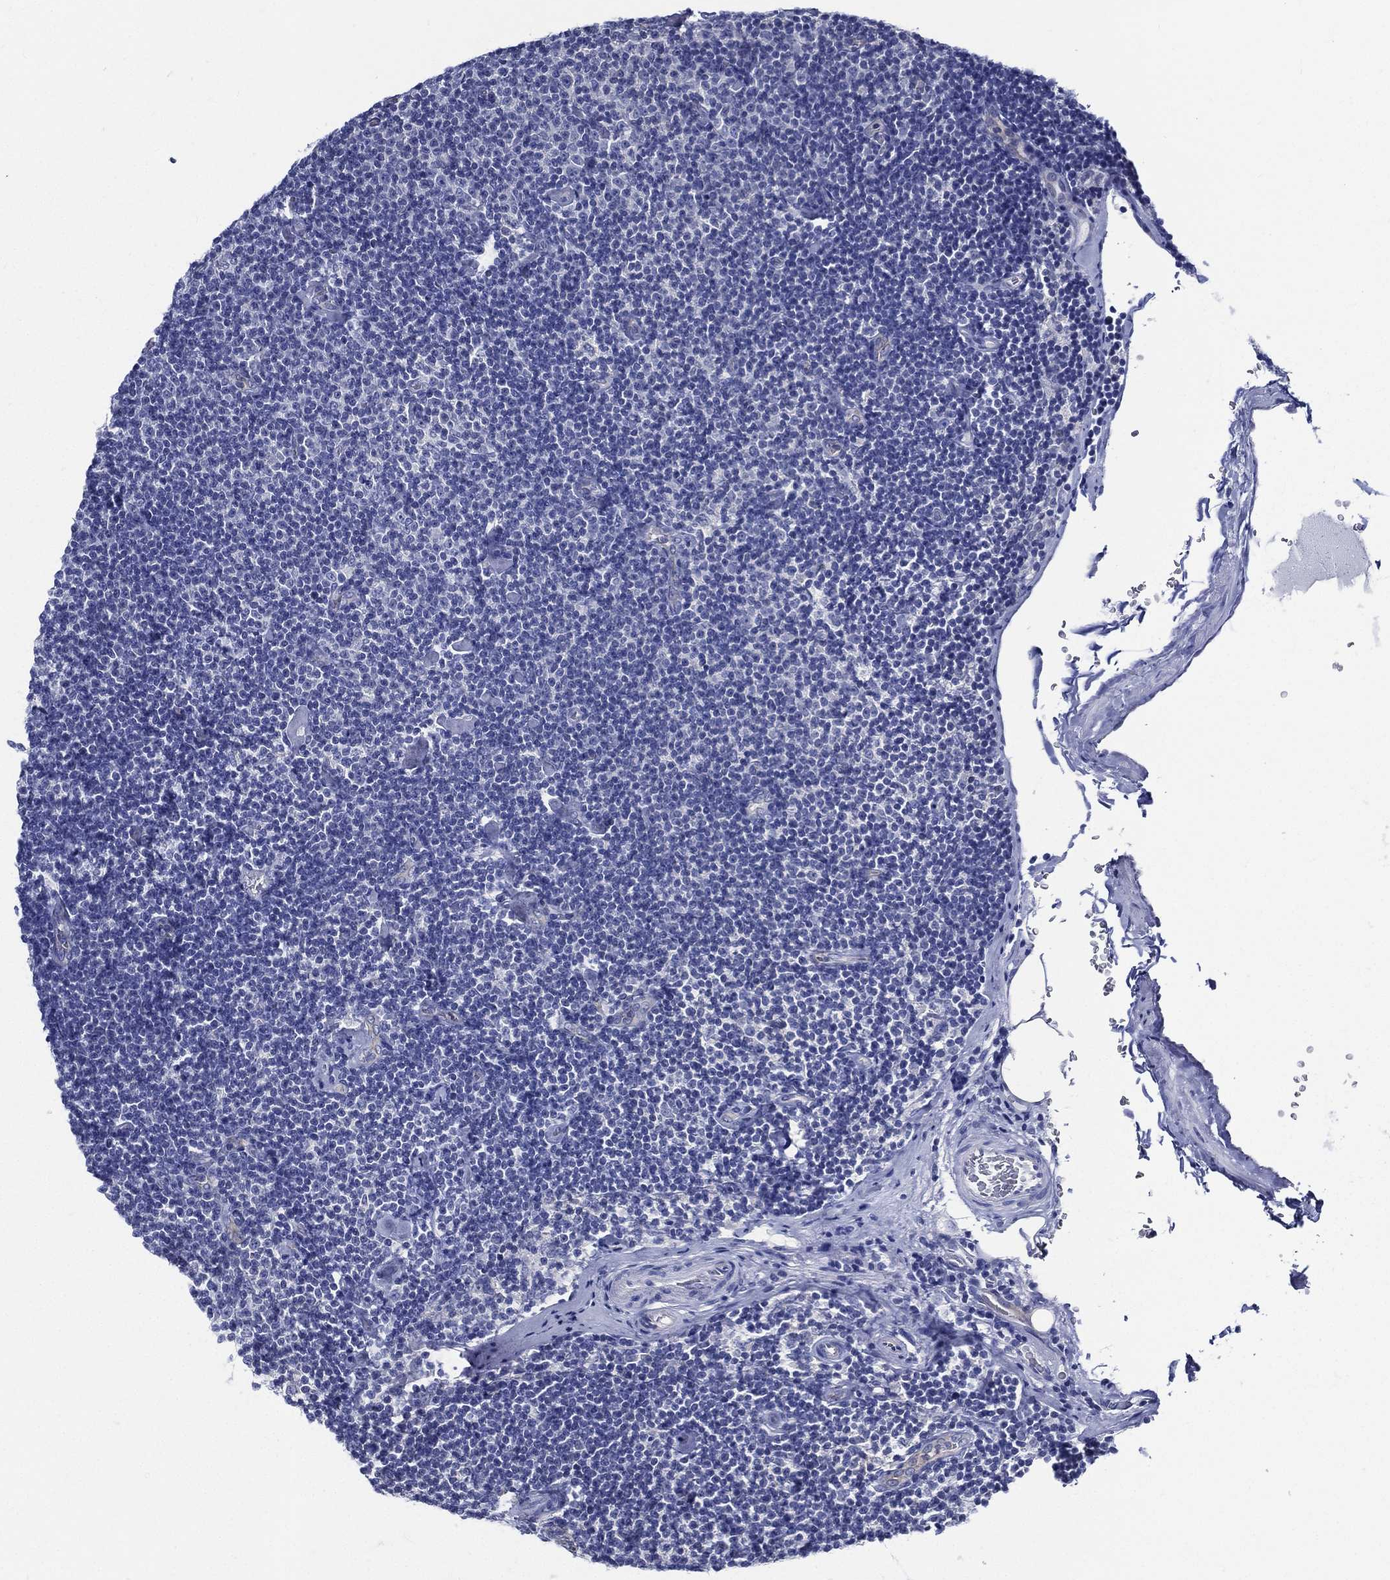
{"staining": {"intensity": "negative", "quantity": "none", "location": "none"}, "tissue": "lymphoma", "cell_type": "Tumor cells", "image_type": "cancer", "snomed": [{"axis": "morphology", "description": "Malignant lymphoma, non-Hodgkin's type, Low grade"}, {"axis": "topography", "description": "Lymph node"}], "caption": "Immunohistochemical staining of lymphoma exhibits no significant positivity in tumor cells. (DAB immunohistochemistry with hematoxylin counter stain).", "gene": "NEDD9", "patient": {"sex": "male", "age": 81}}